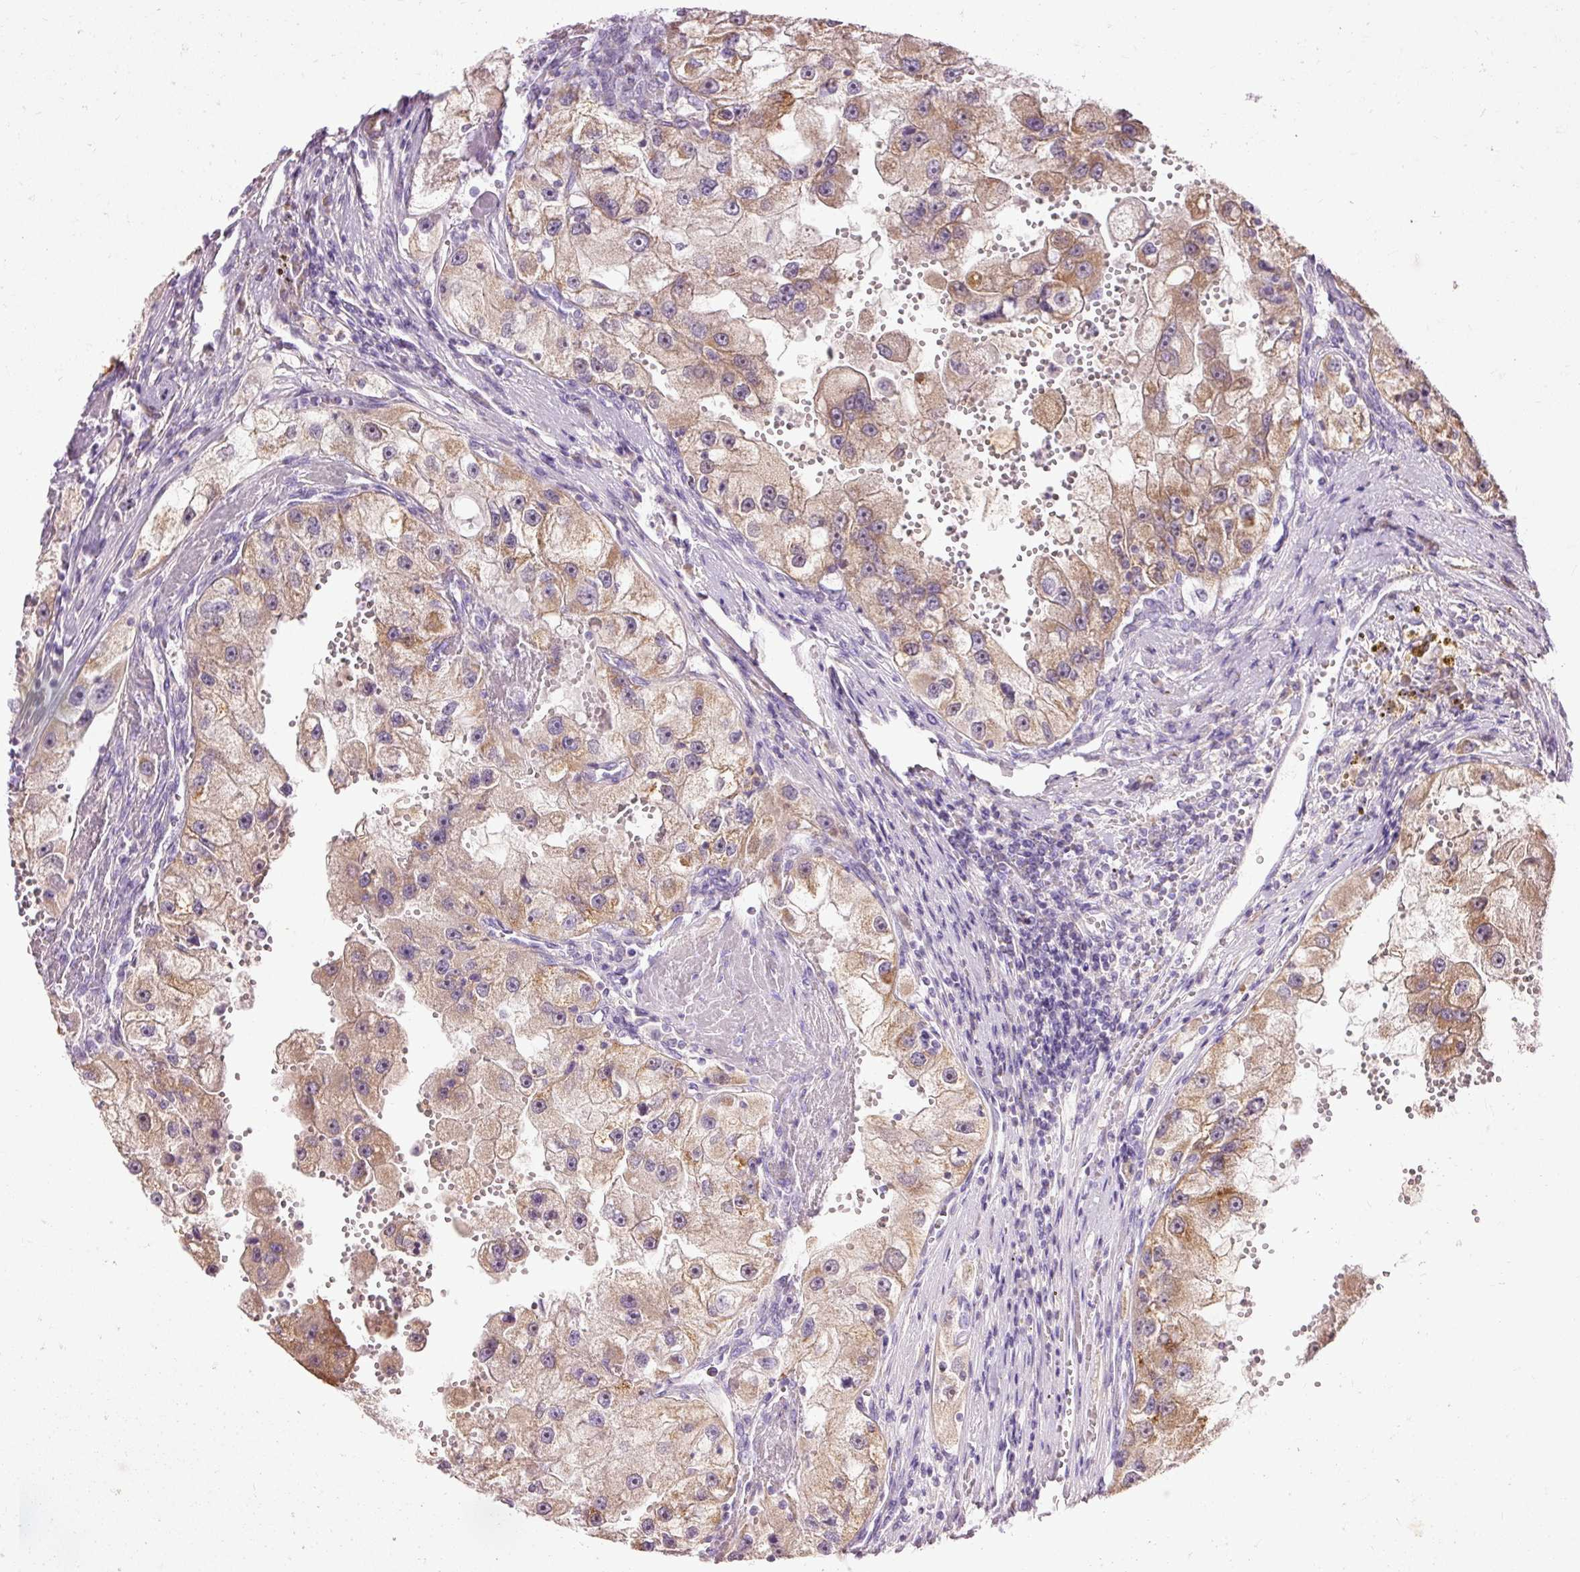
{"staining": {"intensity": "moderate", "quantity": ">75%", "location": "cytoplasmic/membranous"}, "tissue": "renal cancer", "cell_type": "Tumor cells", "image_type": "cancer", "snomed": [{"axis": "morphology", "description": "Adenocarcinoma, NOS"}, {"axis": "topography", "description": "Kidney"}], "caption": "Protein staining displays moderate cytoplasmic/membranous expression in approximately >75% of tumor cells in renal cancer (adenocarcinoma). (DAB (3,3'-diaminobenzidine) = brown stain, brightfield microscopy at high magnification).", "gene": "PRDX5", "patient": {"sex": "male", "age": 63}}